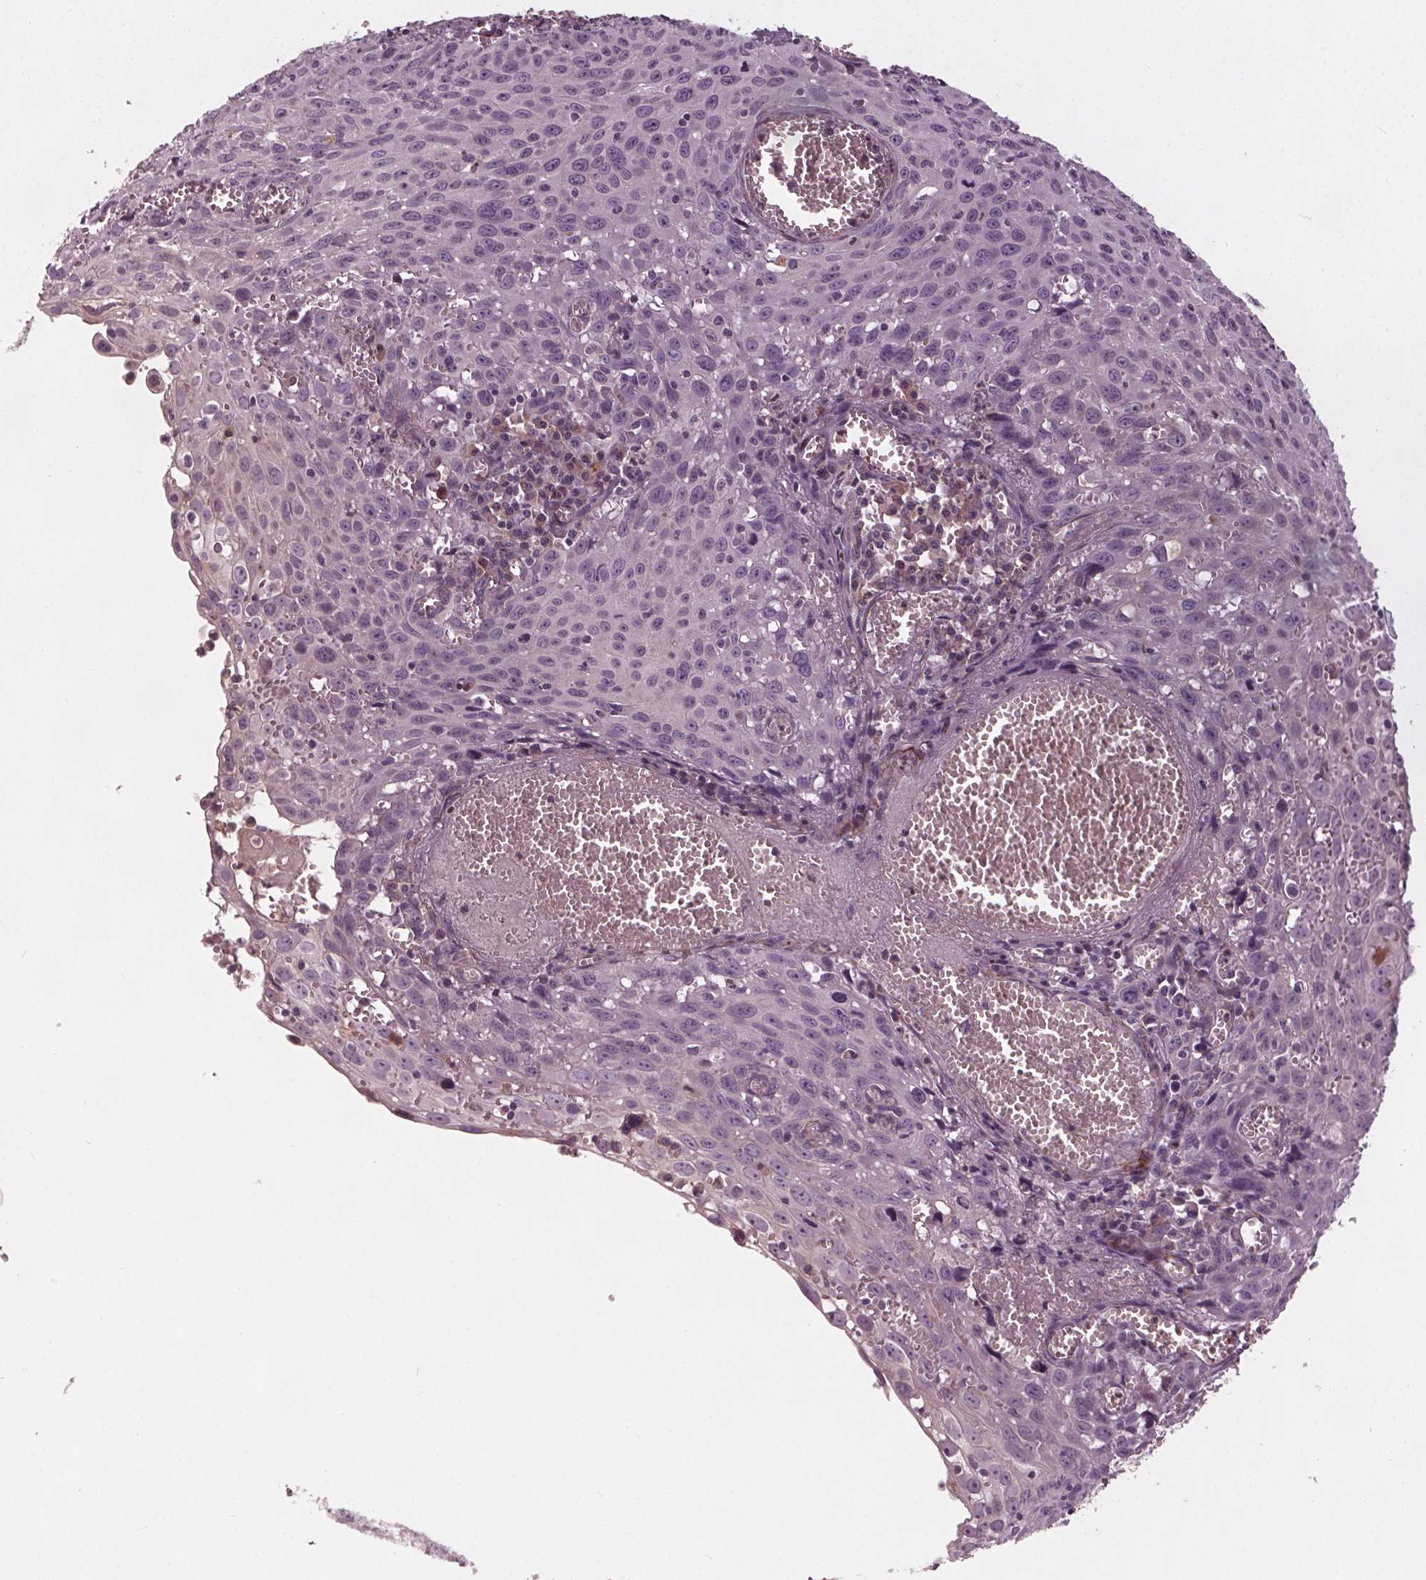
{"staining": {"intensity": "negative", "quantity": "none", "location": "none"}, "tissue": "cervical cancer", "cell_type": "Tumor cells", "image_type": "cancer", "snomed": [{"axis": "morphology", "description": "Squamous cell carcinoma, NOS"}, {"axis": "topography", "description": "Cervix"}], "caption": "A high-resolution histopathology image shows immunohistochemistry (IHC) staining of cervical cancer, which exhibits no significant positivity in tumor cells.", "gene": "PDGFD", "patient": {"sex": "female", "age": 38}}